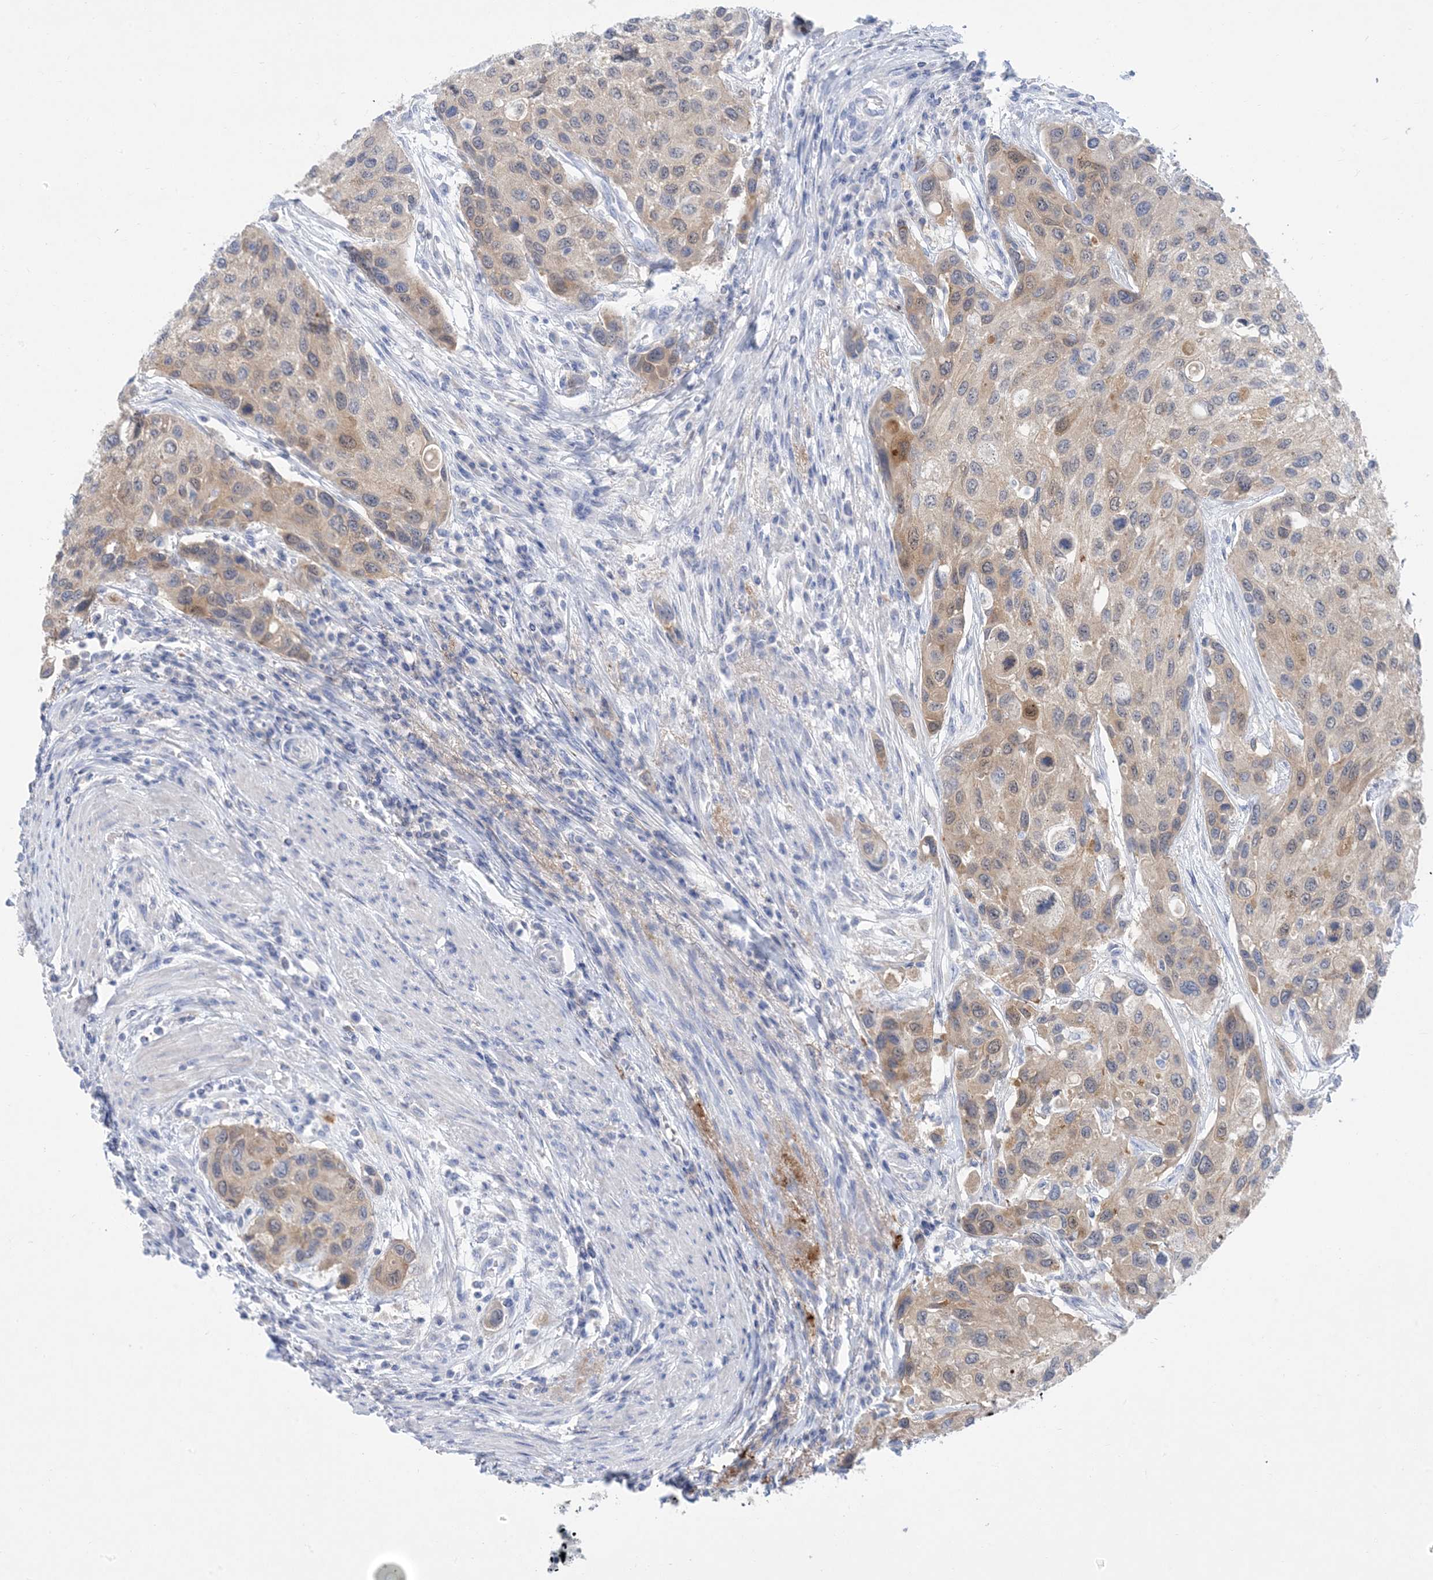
{"staining": {"intensity": "weak", "quantity": "25%-75%", "location": "cytoplasmic/membranous"}, "tissue": "urothelial cancer", "cell_type": "Tumor cells", "image_type": "cancer", "snomed": [{"axis": "morphology", "description": "Normal tissue, NOS"}, {"axis": "morphology", "description": "Urothelial carcinoma, High grade"}, {"axis": "topography", "description": "Vascular tissue"}, {"axis": "topography", "description": "Urinary bladder"}], "caption": "Immunohistochemical staining of human urothelial carcinoma (high-grade) displays weak cytoplasmic/membranous protein staining in approximately 25%-75% of tumor cells. (IHC, brightfield microscopy, high magnification).", "gene": "SH3YL1", "patient": {"sex": "female", "age": 56}}